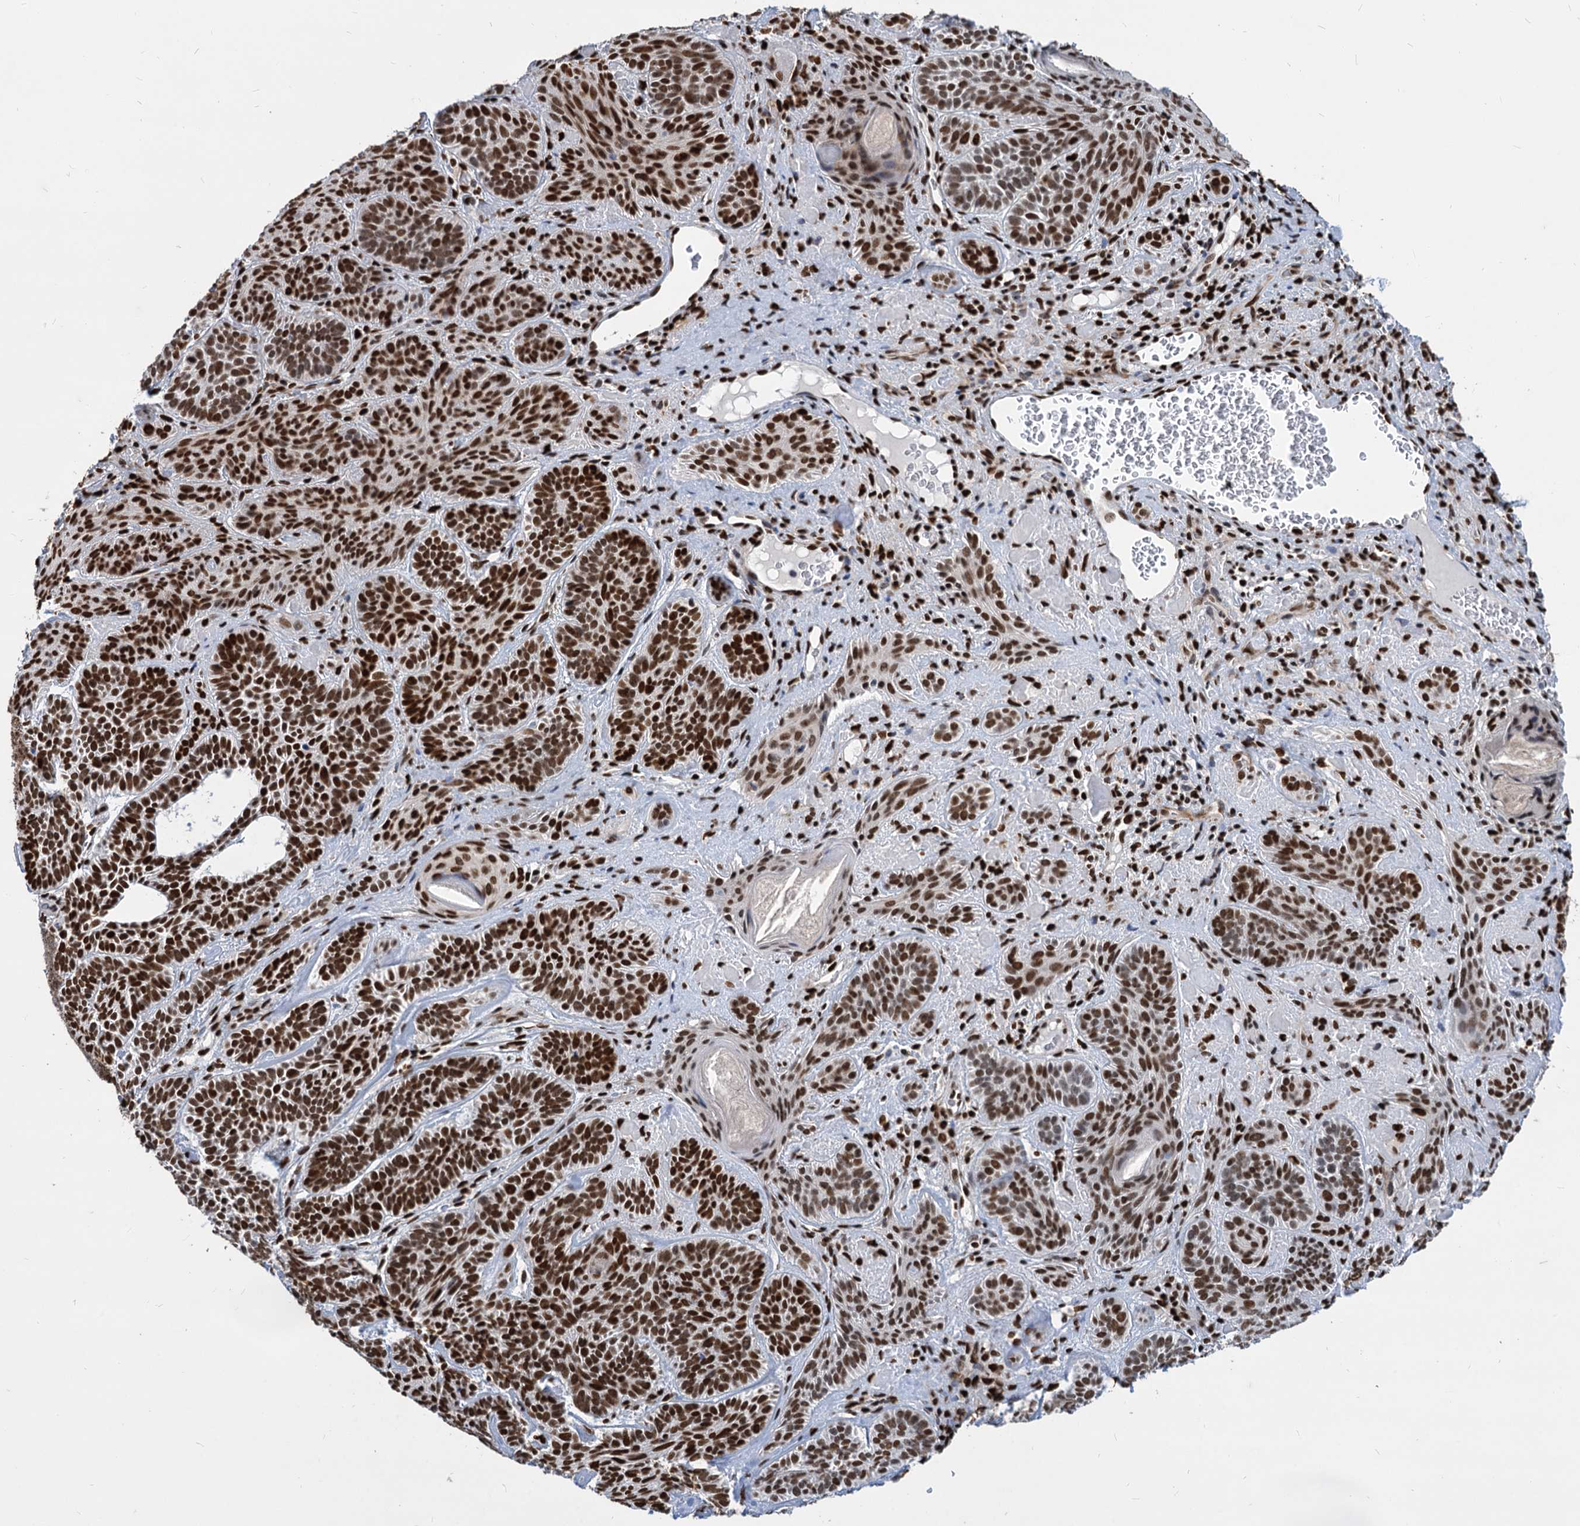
{"staining": {"intensity": "strong", "quantity": "25%-75%", "location": "nuclear"}, "tissue": "skin cancer", "cell_type": "Tumor cells", "image_type": "cancer", "snomed": [{"axis": "morphology", "description": "Basal cell carcinoma"}, {"axis": "topography", "description": "Skin"}], "caption": "An IHC micrograph of neoplastic tissue is shown. Protein staining in brown highlights strong nuclear positivity in skin cancer (basal cell carcinoma) within tumor cells.", "gene": "MECP2", "patient": {"sex": "male", "age": 85}}